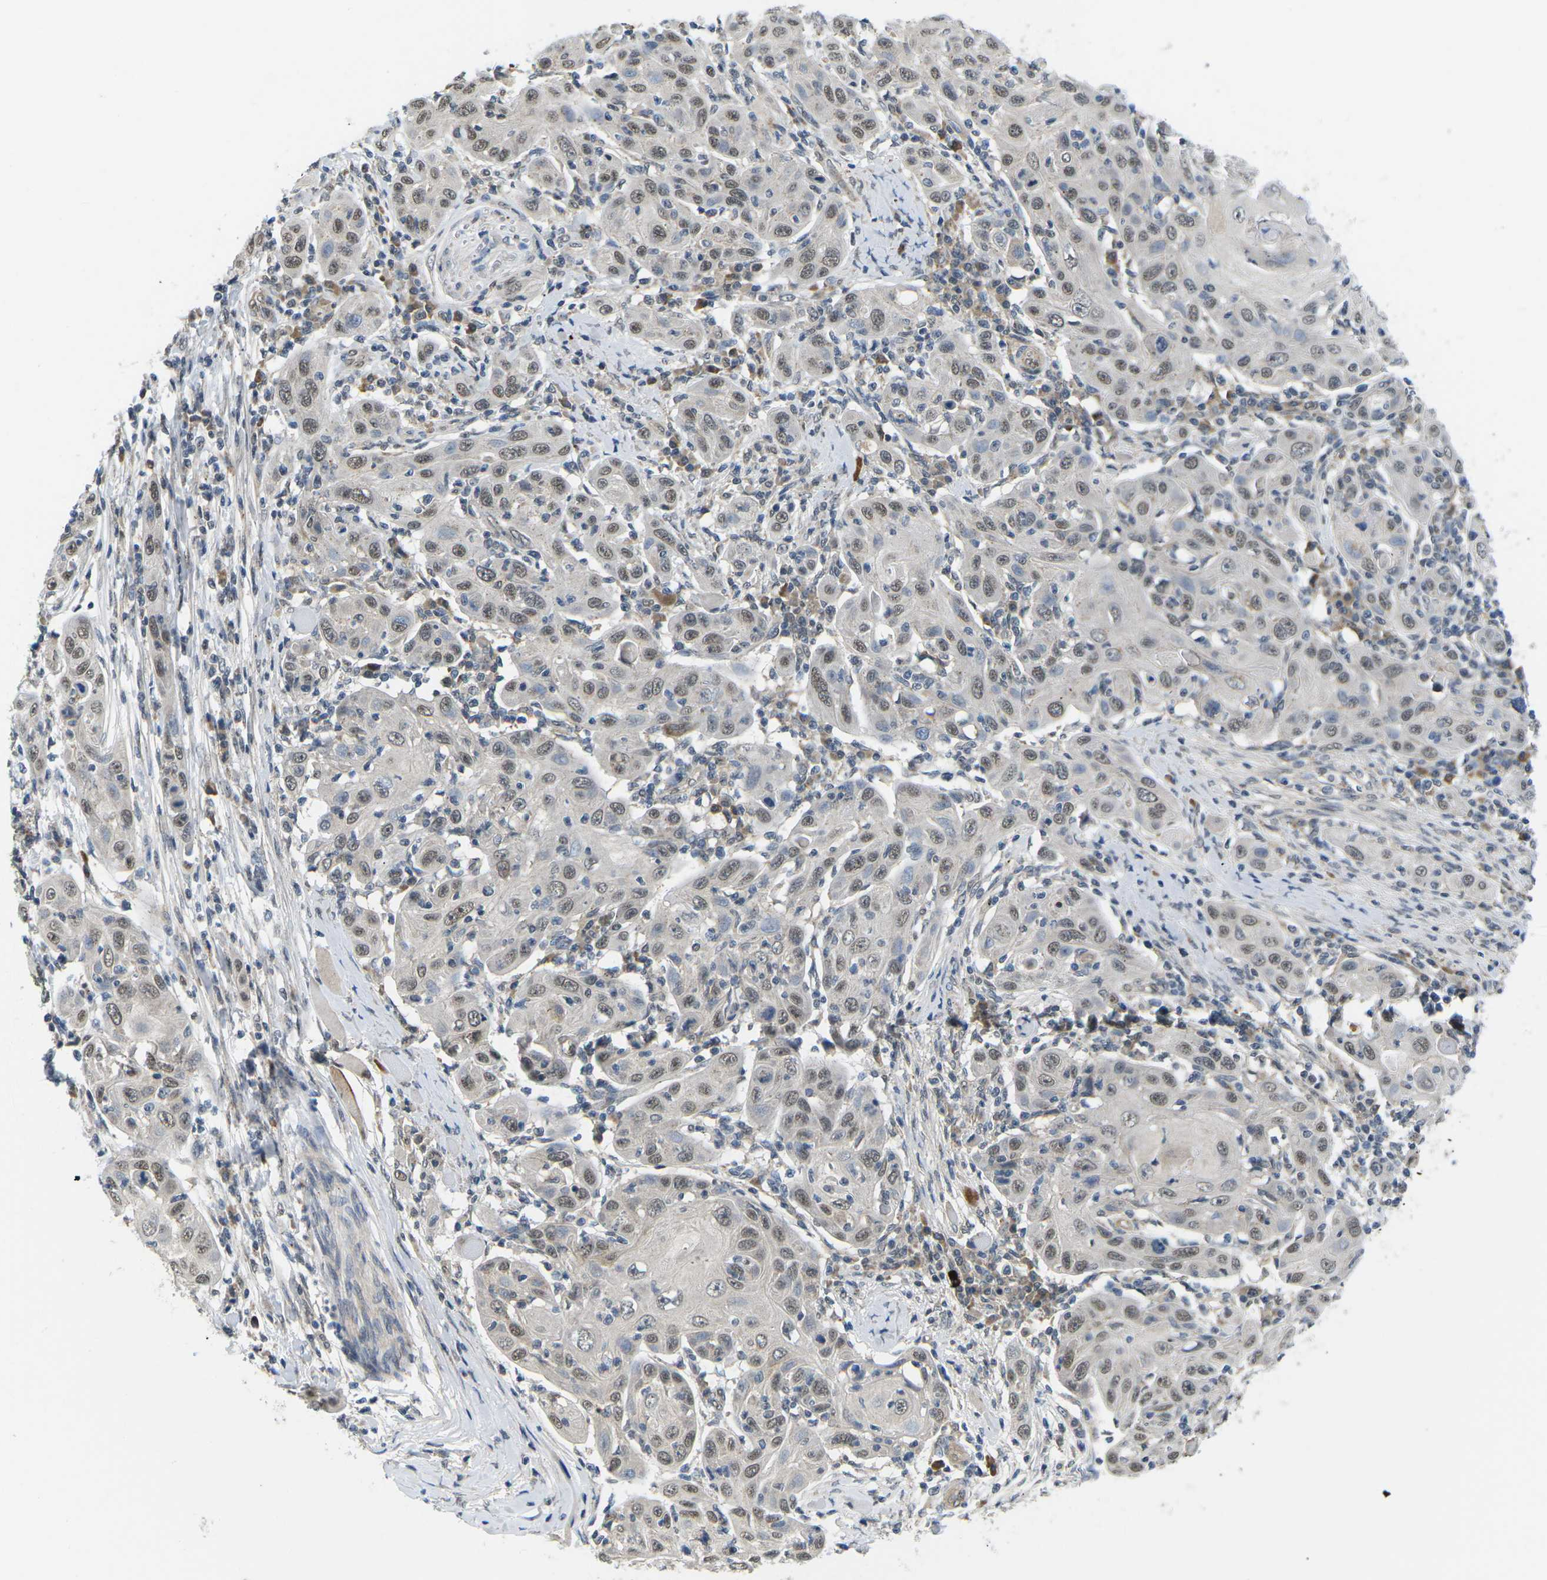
{"staining": {"intensity": "weak", "quantity": "25%-75%", "location": "nuclear"}, "tissue": "skin cancer", "cell_type": "Tumor cells", "image_type": "cancer", "snomed": [{"axis": "morphology", "description": "Squamous cell carcinoma, NOS"}, {"axis": "topography", "description": "Skin"}], "caption": "Weak nuclear protein staining is identified in approximately 25%-75% of tumor cells in squamous cell carcinoma (skin).", "gene": "ERBB4", "patient": {"sex": "female", "age": 88}}